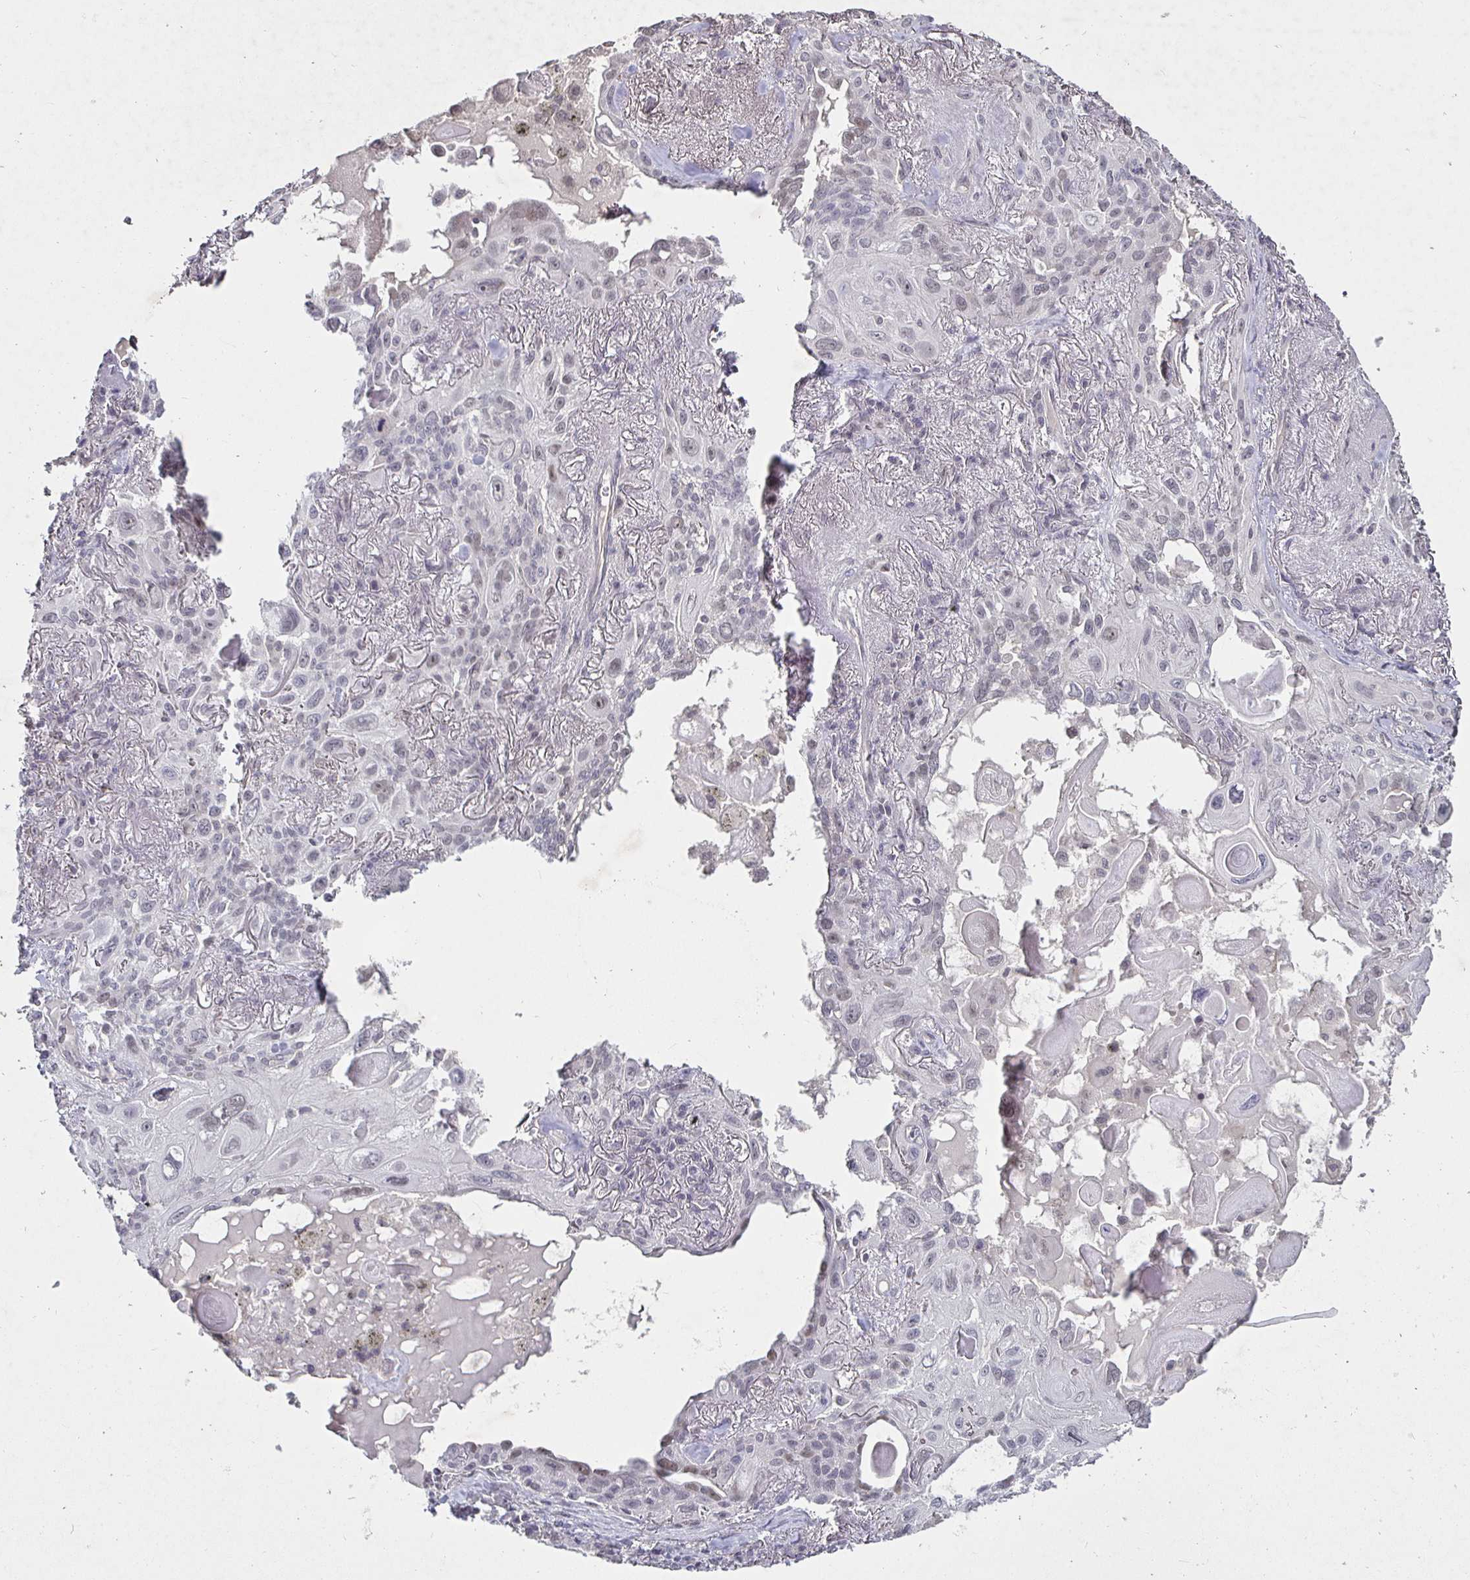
{"staining": {"intensity": "weak", "quantity": "25%-75%", "location": "nuclear"}, "tissue": "lung cancer", "cell_type": "Tumor cells", "image_type": "cancer", "snomed": [{"axis": "morphology", "description": "Squamous cell carcinoma, NOS"}, {"axis": "topography", "description": "Lung"}], "caption": "Lung cancer (squamous cell carcinoma) was stained to show a protein in brown. There is low levels of weak nuclear staining in approximately 25%-75% of tumor cells. (Brightfield microscopy of DAB IHC at high magnification).", "gene": "MLH1", "patient": {"sex": "male", "age": 79}}